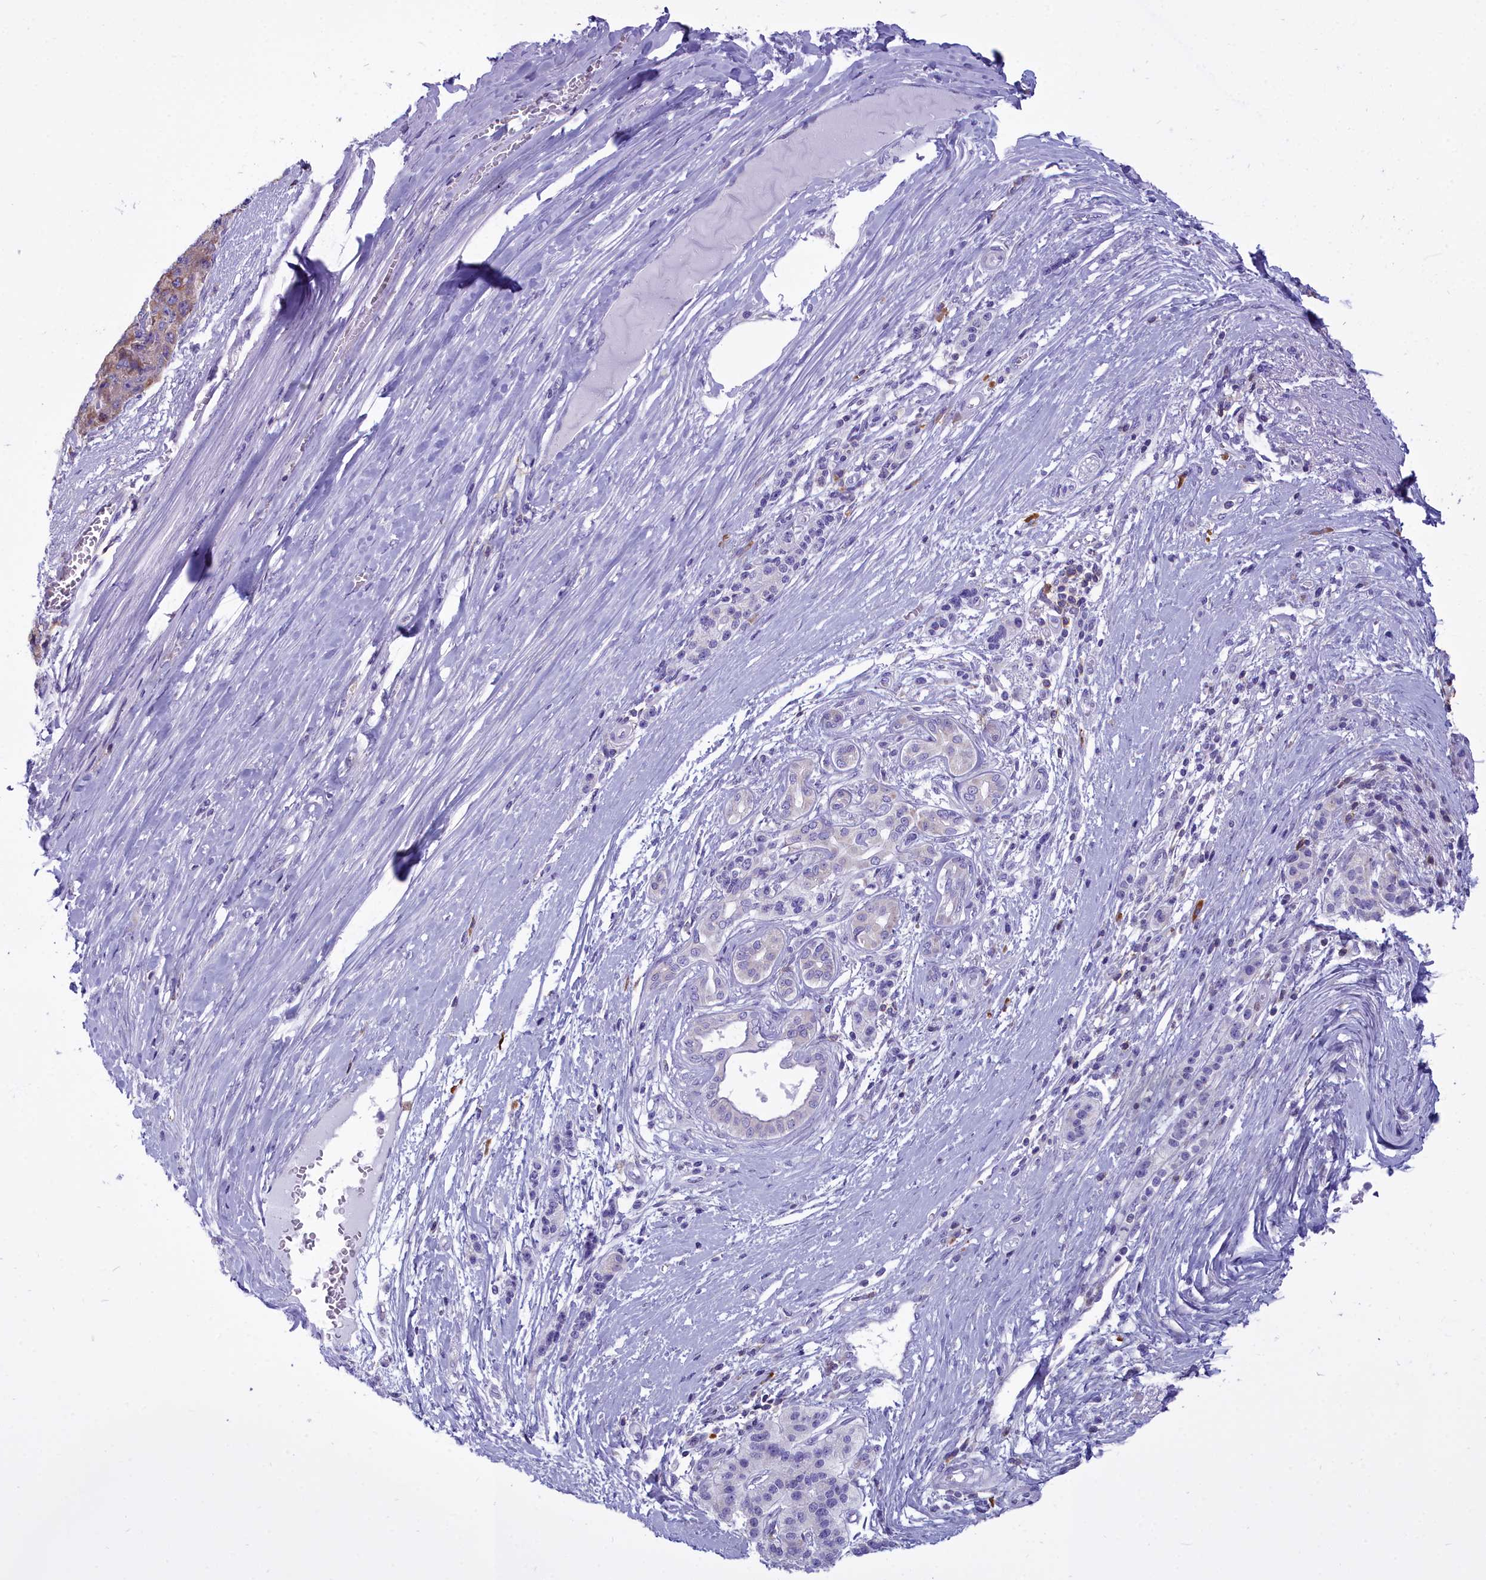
{"staining": {"intensity": "negative", "quantity": "none", "location": "none"}, "tissue": "pancreatic cancer", "cell_type": "Tumor cells", "image_type": "cancer", "snomed": [{"axis": "morphology", "description": "Adenocarcinoma, NOS"}, {"axis": "topography", "description": "Pancreas"}], "caption": "An immunohistochemistry image of adenocarcinoma (pancreatic) is shown. There is no staining in tumor cells of adenocarcinoma (pancreatic). Nuclei are stained in blue.", "gene": "CD5", "patient": {"sex": "male", "age": 50}}